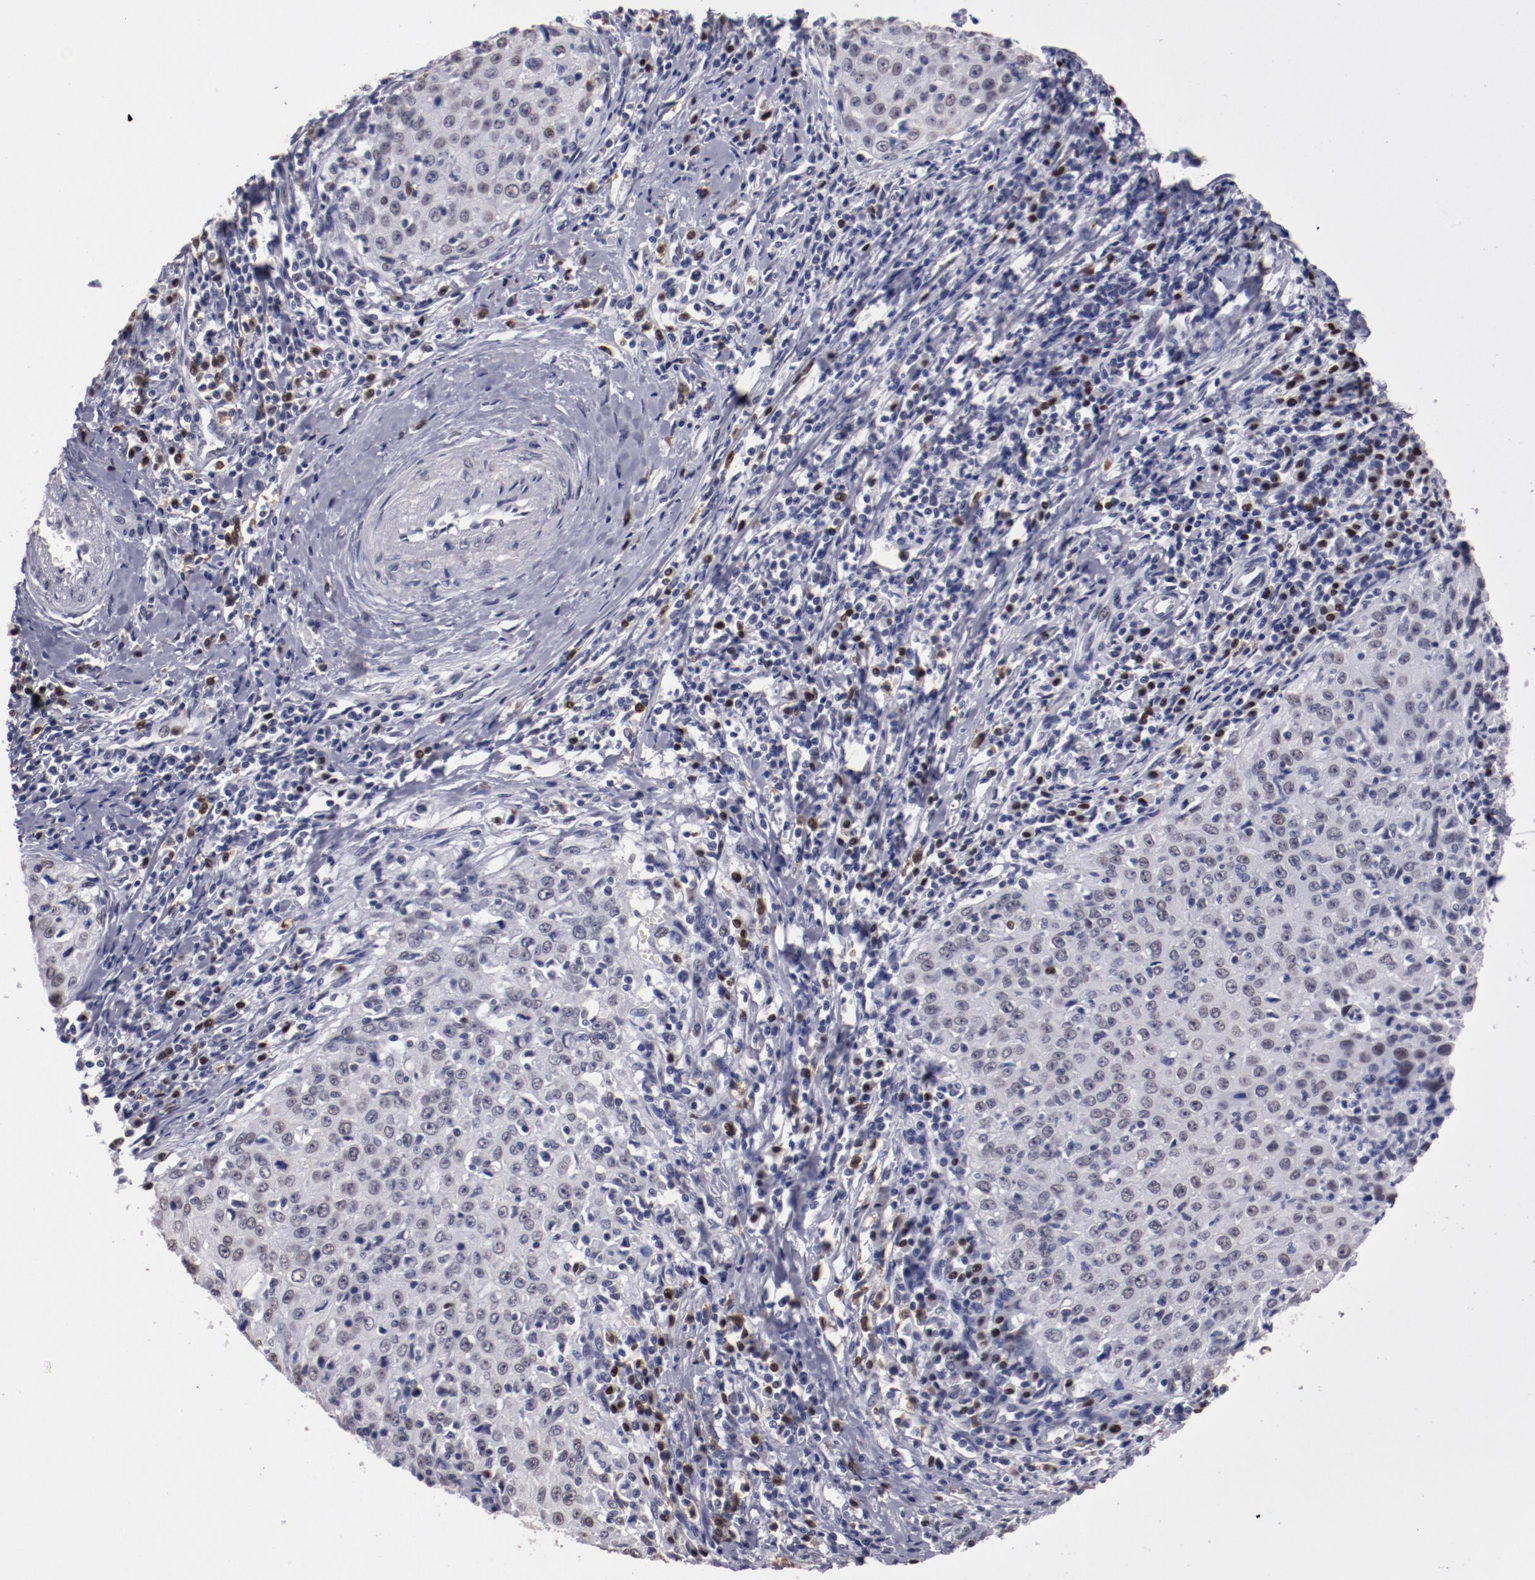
{"staining": {"intensity": "weak", "quantity": "<25%", "location": "nuclear"}, "tissue": "cervical cancer", "cell_type": "Tumor cells", "image_type": "cancer", "snomed": [{"axis": "morphology", "description": "Squamous cell carcinoma, NOS"}, {"axis": "topography", "description": "Cervix"}], "caption": "A histopathology image of human cervical squamous cell carcinoma is negative for staining in tumor cells.", "gene": "IRF4", "patient": {"sex": "female", "age": 27}}